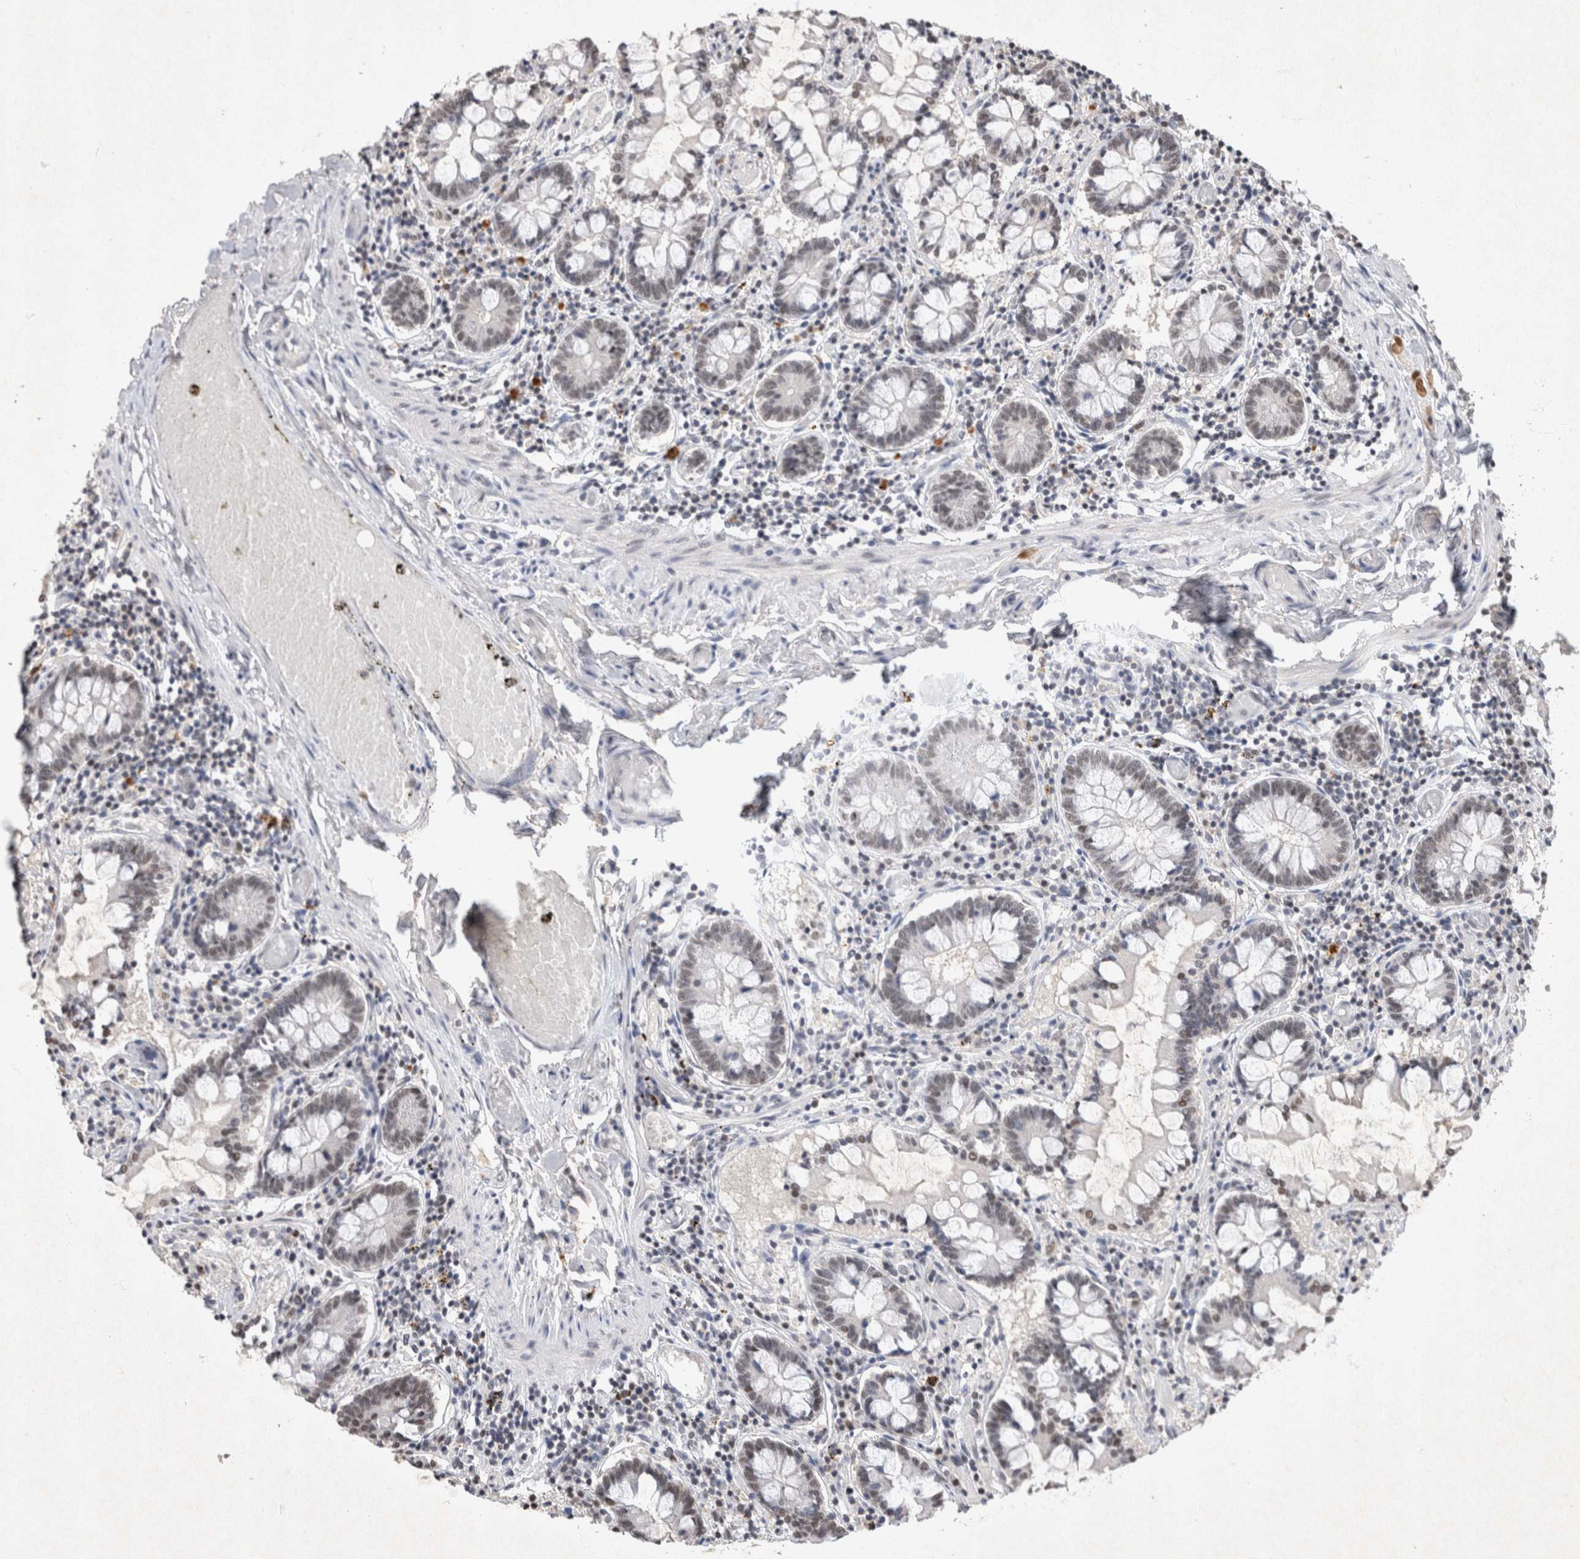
{"staining": {"intensity": "weak", "quantity": ">75%", "location": "nuclear"}, "tissue": "small intestine", "cell_type": "Glandular cells", "image_type": "normal", "snomed": [{"axis": "morphology", "description": "Normal tissue, NOS"}, {"axis": "topography", "description": "Small intestine"}], "caption": "Protein expression analysis of benign small intestine reveals weak nuclear positivity in approximately >75% of glandular cells.", "gene": "XRCC5", "patient": {"sex": "male", "age": 41}}